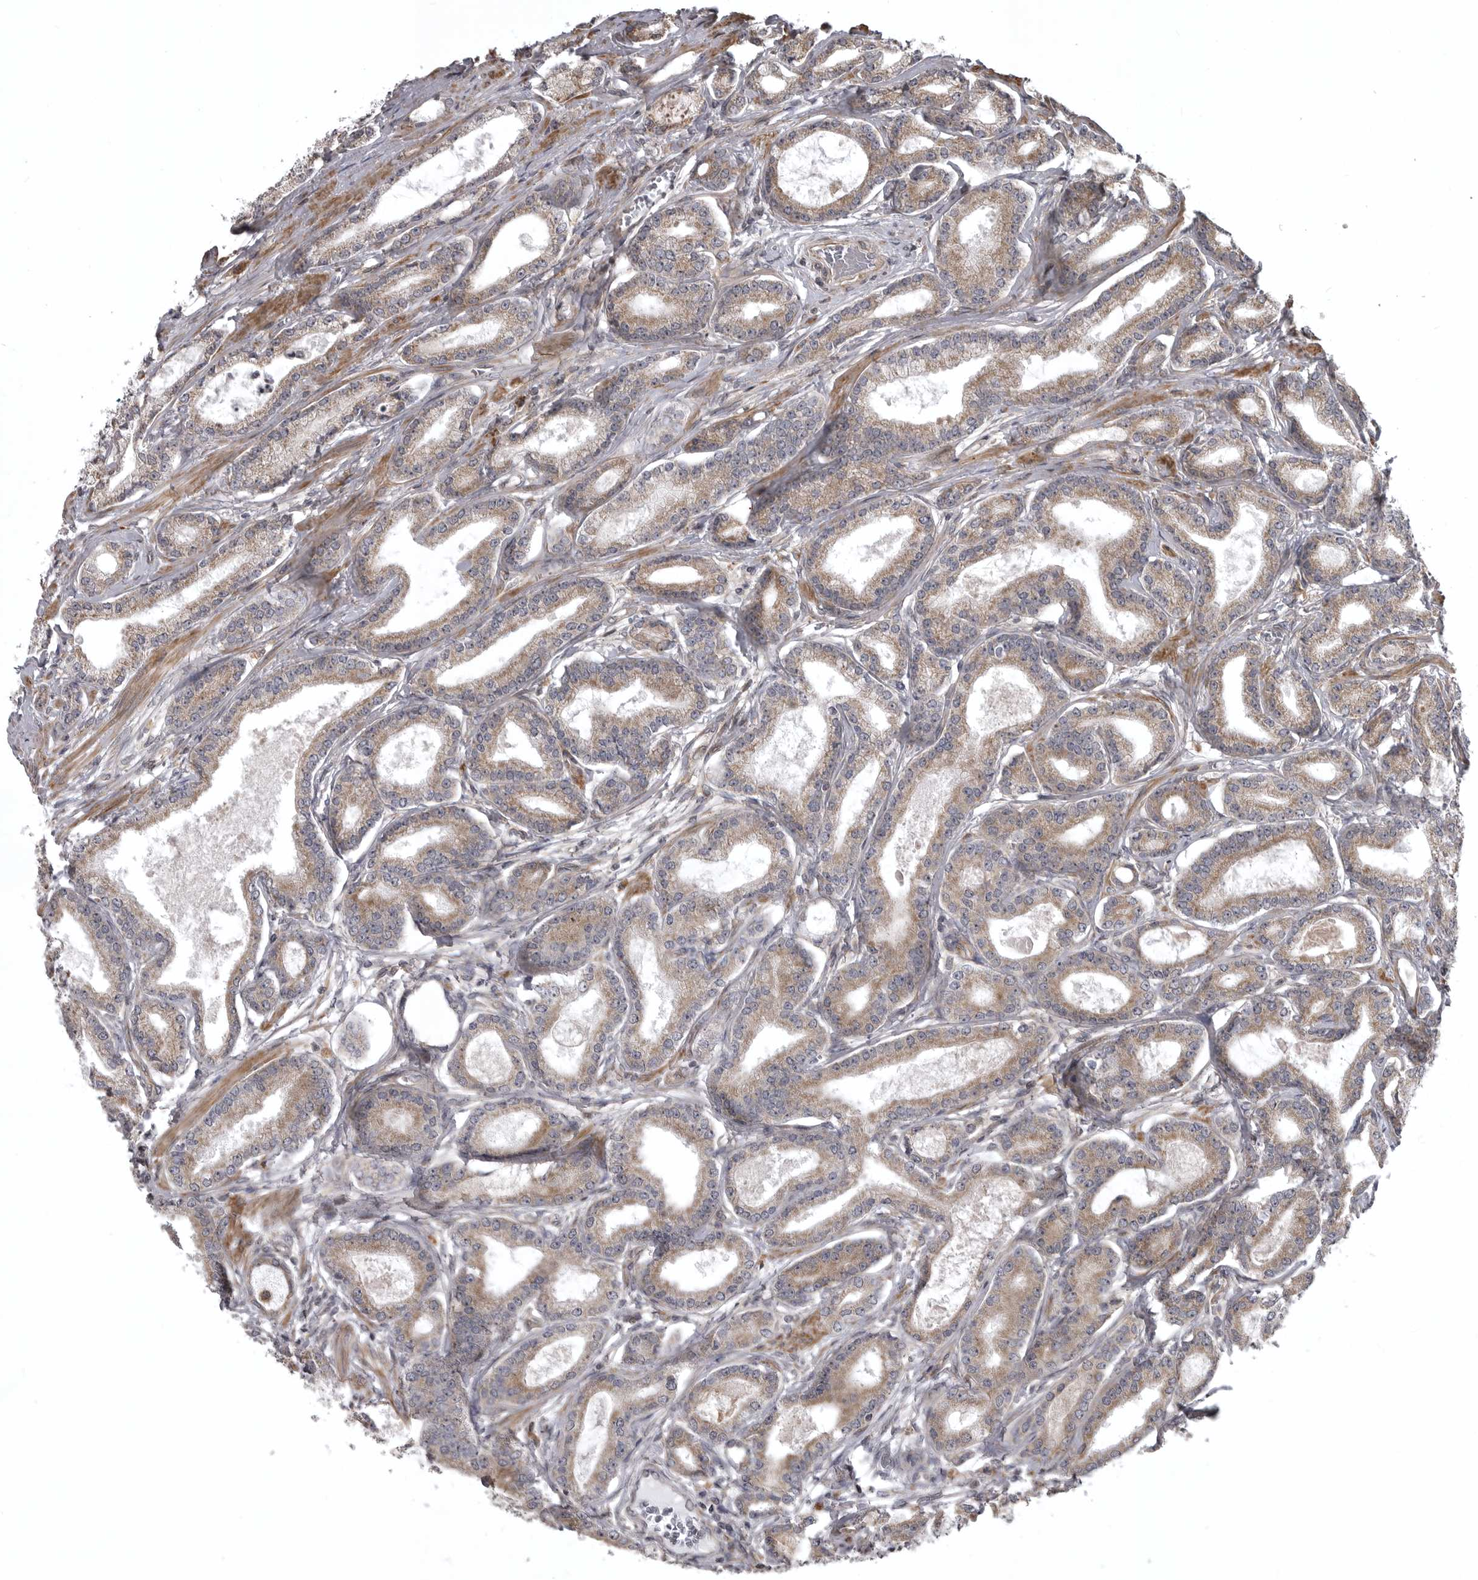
{"staining": {"intensity": "weak", "quantity": ">75%", "location": "cytoplasmic/membranous"}, "tissue": "prostate cancer", "cell_type": "Tumor cells", "image_type": "cancer", "snomed": [{"axis": "morphology", "description": "Adenocarcinoma, Low grade"}, {"axis": "topography", "description": "Prostate"}], "caption": "A brown stain shows weak cytoplasmic/membranous staining of a protein in prostate cancer tumor cells.", "gene": "ZNRF1", "patient": {"sex": "male", "age": 60}}